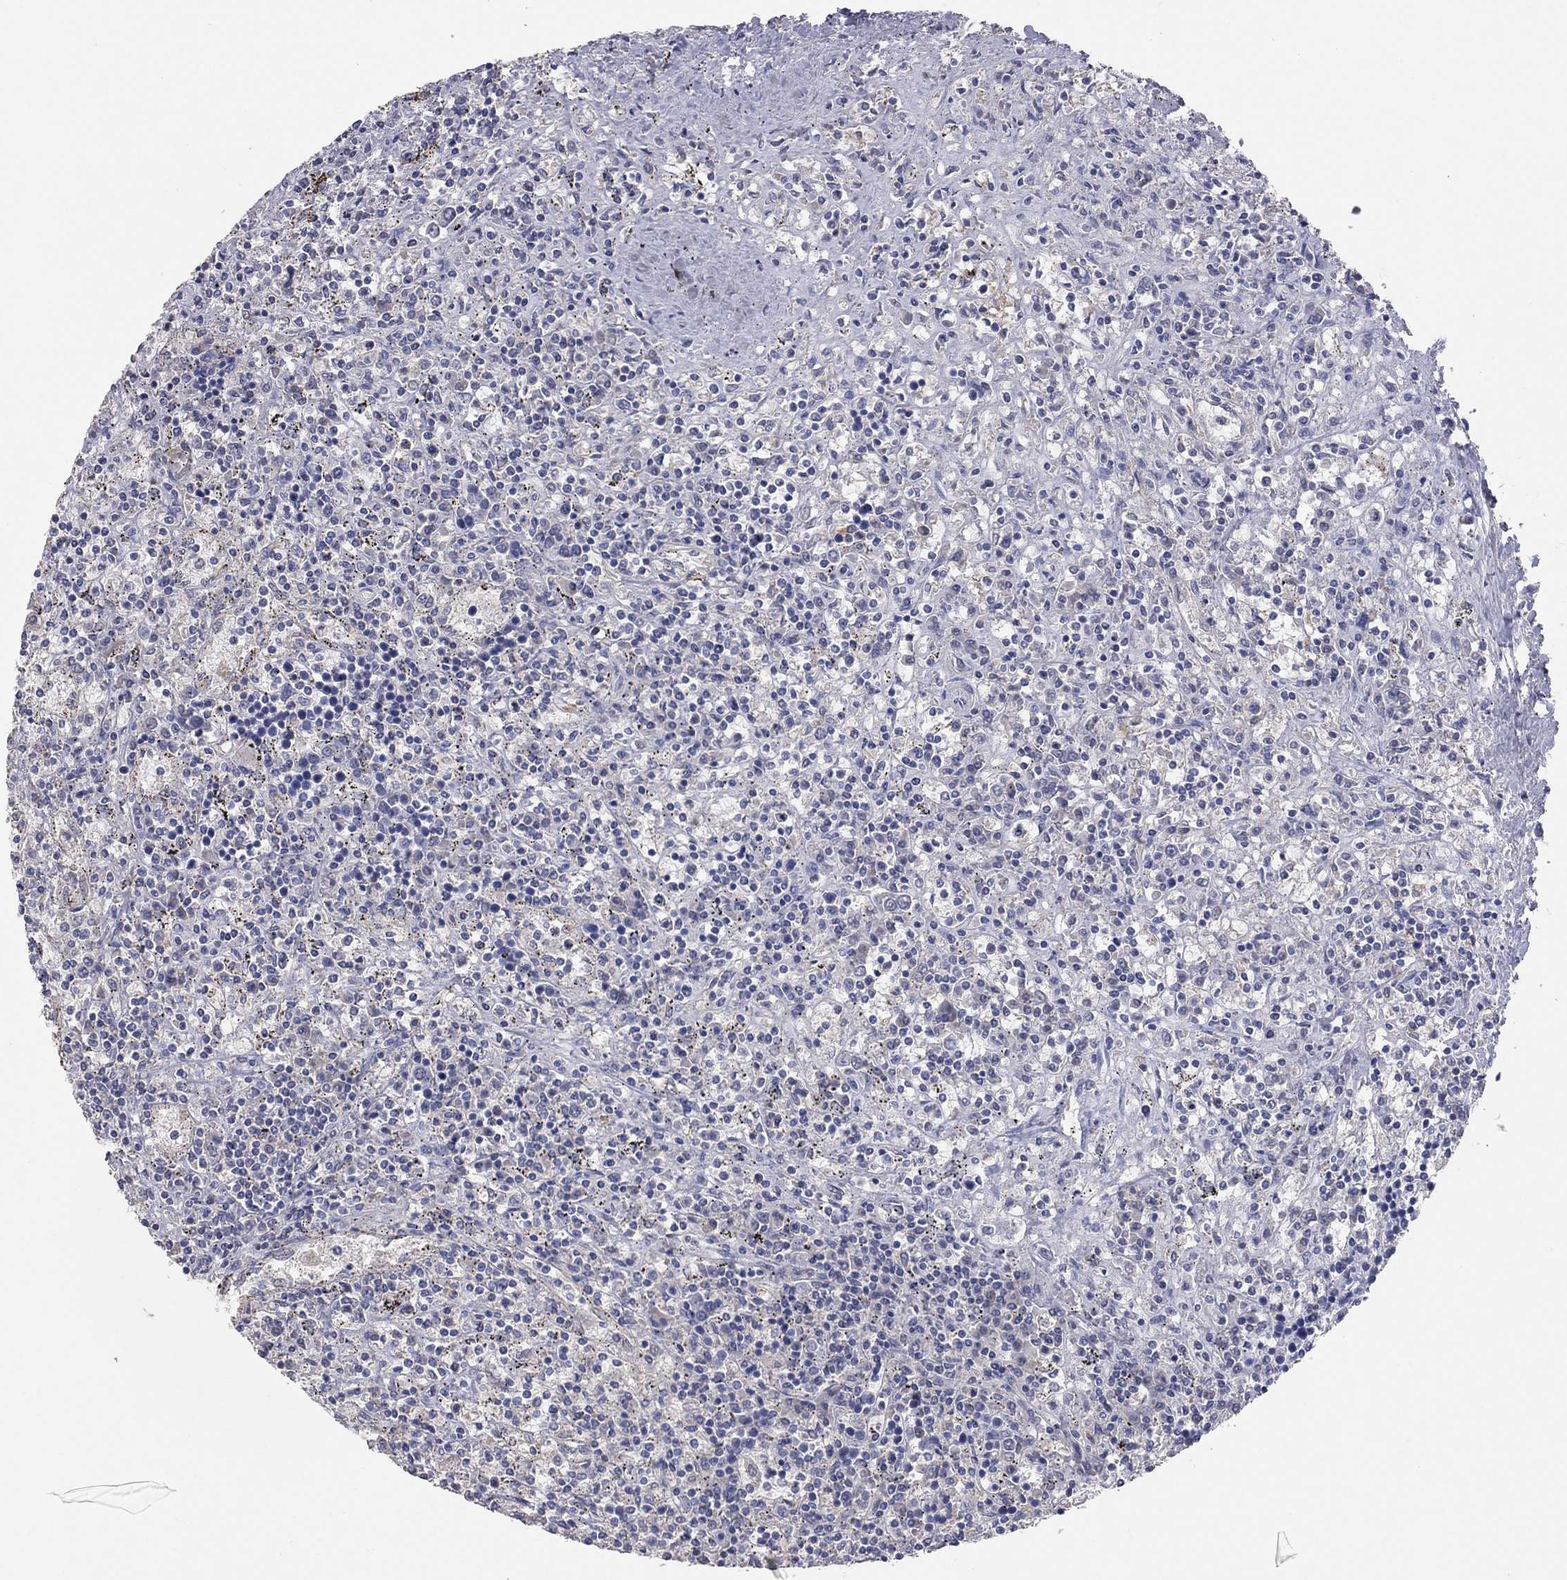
{"staining": {"intensity": "negative", "quantity": "none", "location": "none"}, "tissue": "lymphoma", "cell_type": "Tumor cells", "image_type": "cancer", "snomed": [{"axis": "morphology", "description": "Malignant lymphoma, non-Hodgkin's type, Low grade"}, {"axis": "topography", "description": "Spleen"}], "caption": "Lymphoma stained for a protein using immunohistochemistry (IHC) shows no expression tumor cells.", "gene": "MMP13", "patient": {"sex": "male", "age": 62}}